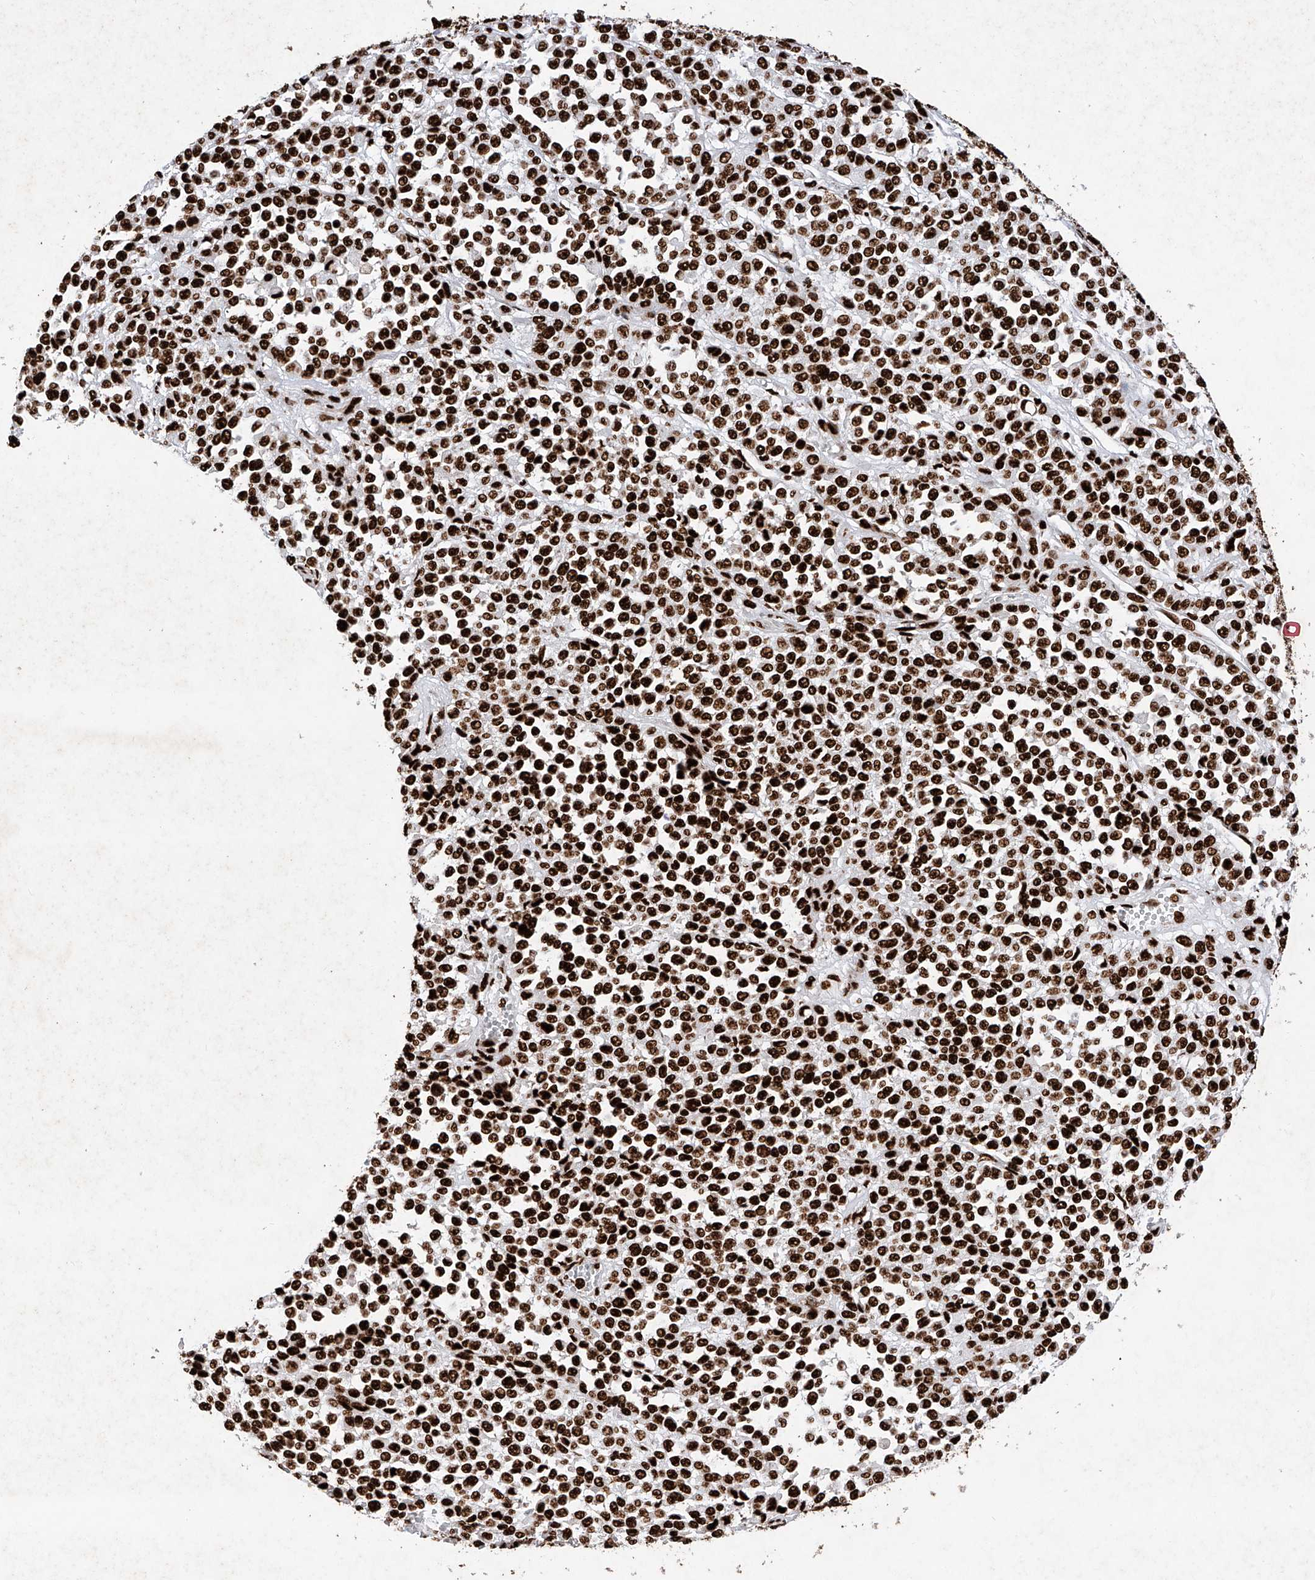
{"staining": {"intensity": "strong", "quantity": ">75%", "location": "nuclear"}, "tissue": "melanoma", "cell_type": "Tumor cells", "image_type": "cancer", "snomed": [{"axis": "morphology", "description": "Malignant melanoma, Metastatic site"}, {"axis": "topography", "description": "Pancreas"}], "caption": "Melanoma stained with DAB immunohistochemistry shows high levels of strong nuclear staining in about >75% of tumor cells.", "gene": "SRSF6", "patient": {"sex": "female", "age": 30}}